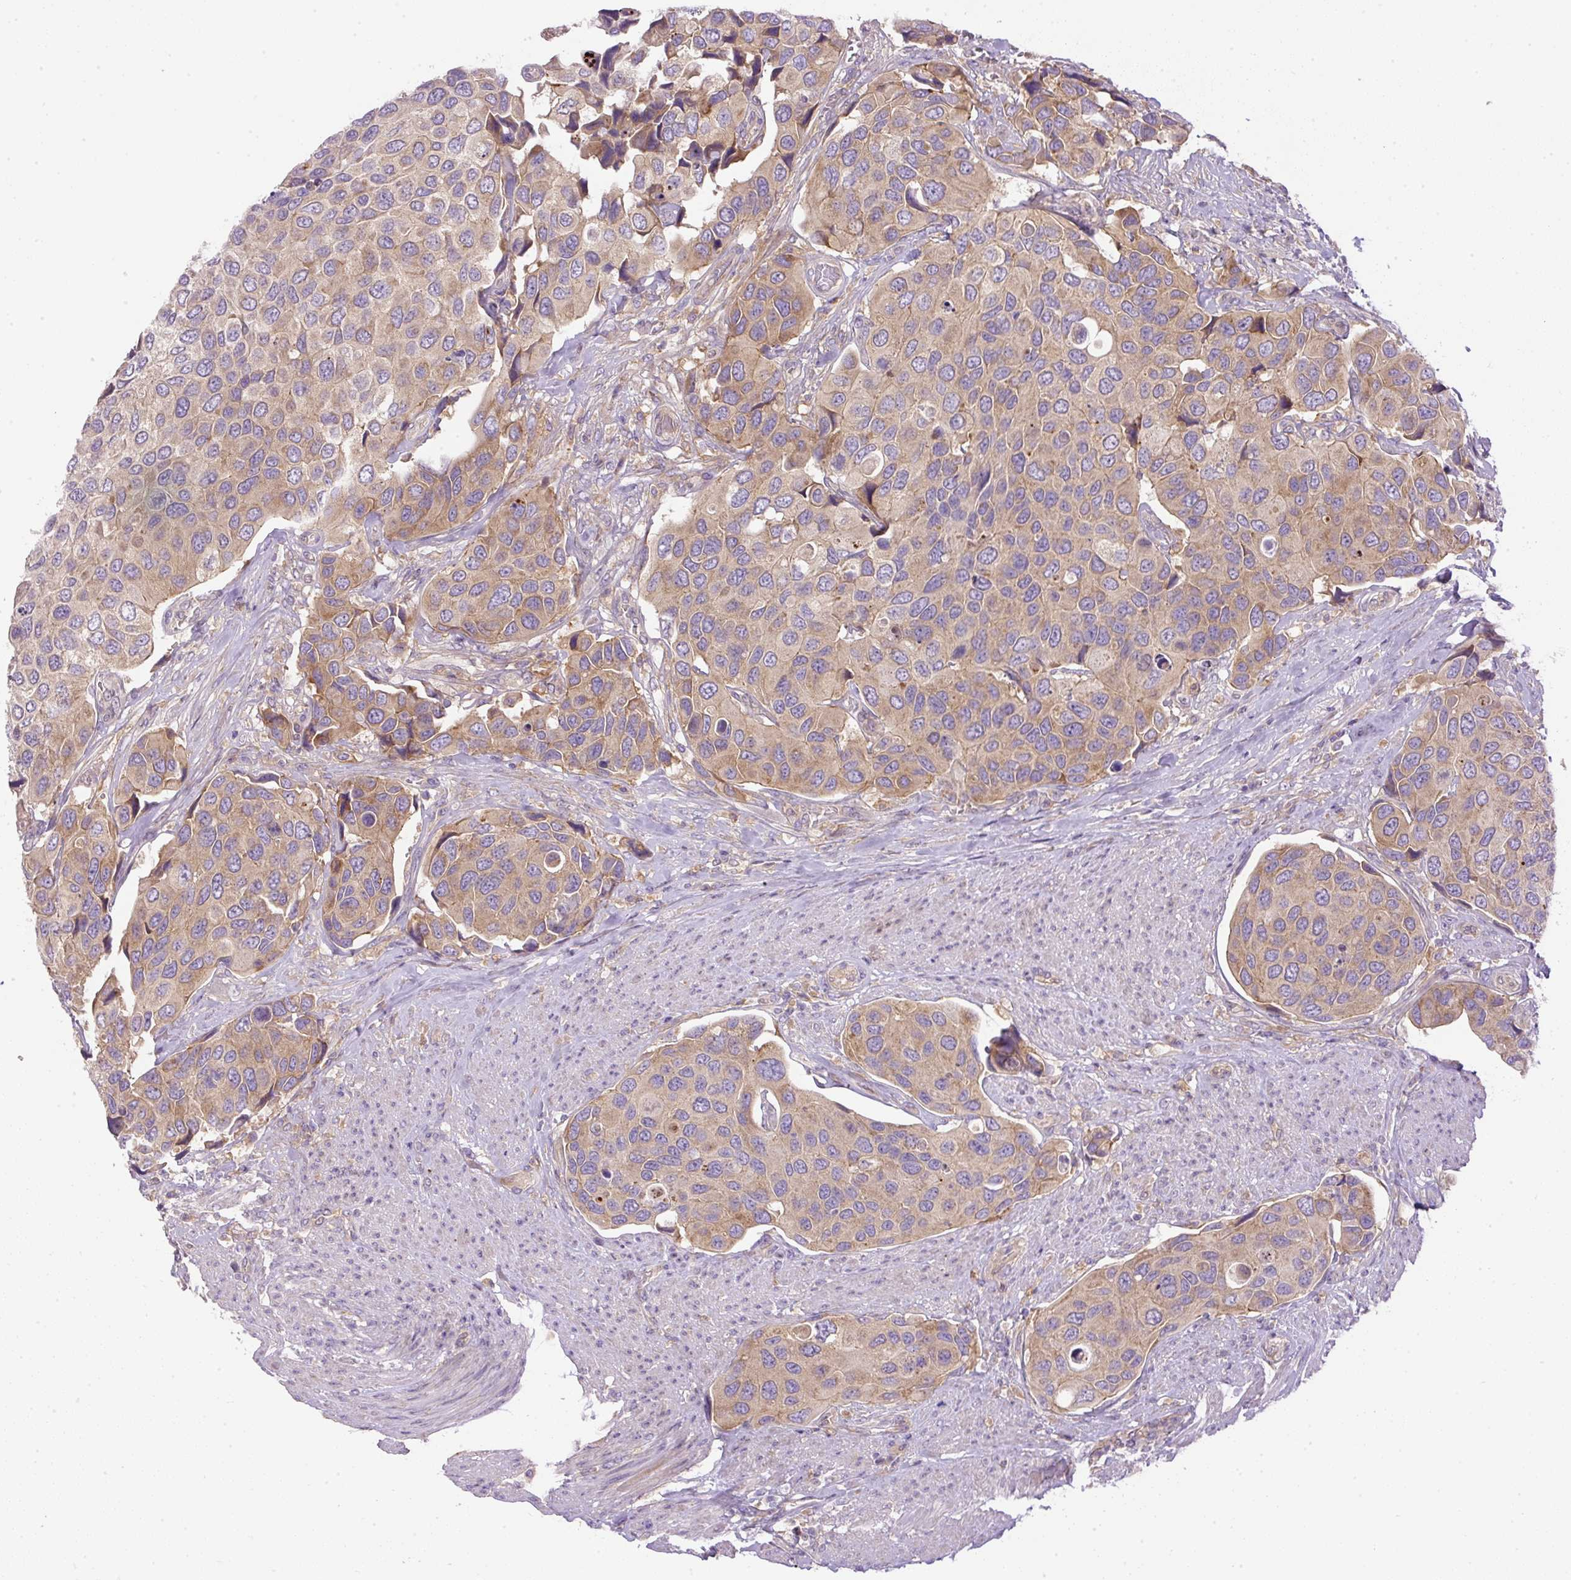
{"staining": {"intensity": "moderate", "quantity": ">75%", "location": "cytoplasmic/membranous"}, "tissue": "urothelial cancer", "cell_type": "Tumor cells", "image_type": "cancer", "snomed": [{"axis": "morphology", "description": "Urothelial carcinoma, High grade"}, {"axis": "topography", "description": "Urinary bladder"}], "caption": "A brown stain shows moderate cytoplasmic/membranous positivity of a protein in human urothelial cancer tumor cells.", "gene": "DAPK1", "patient": {"sex": "male", "age": 74}}